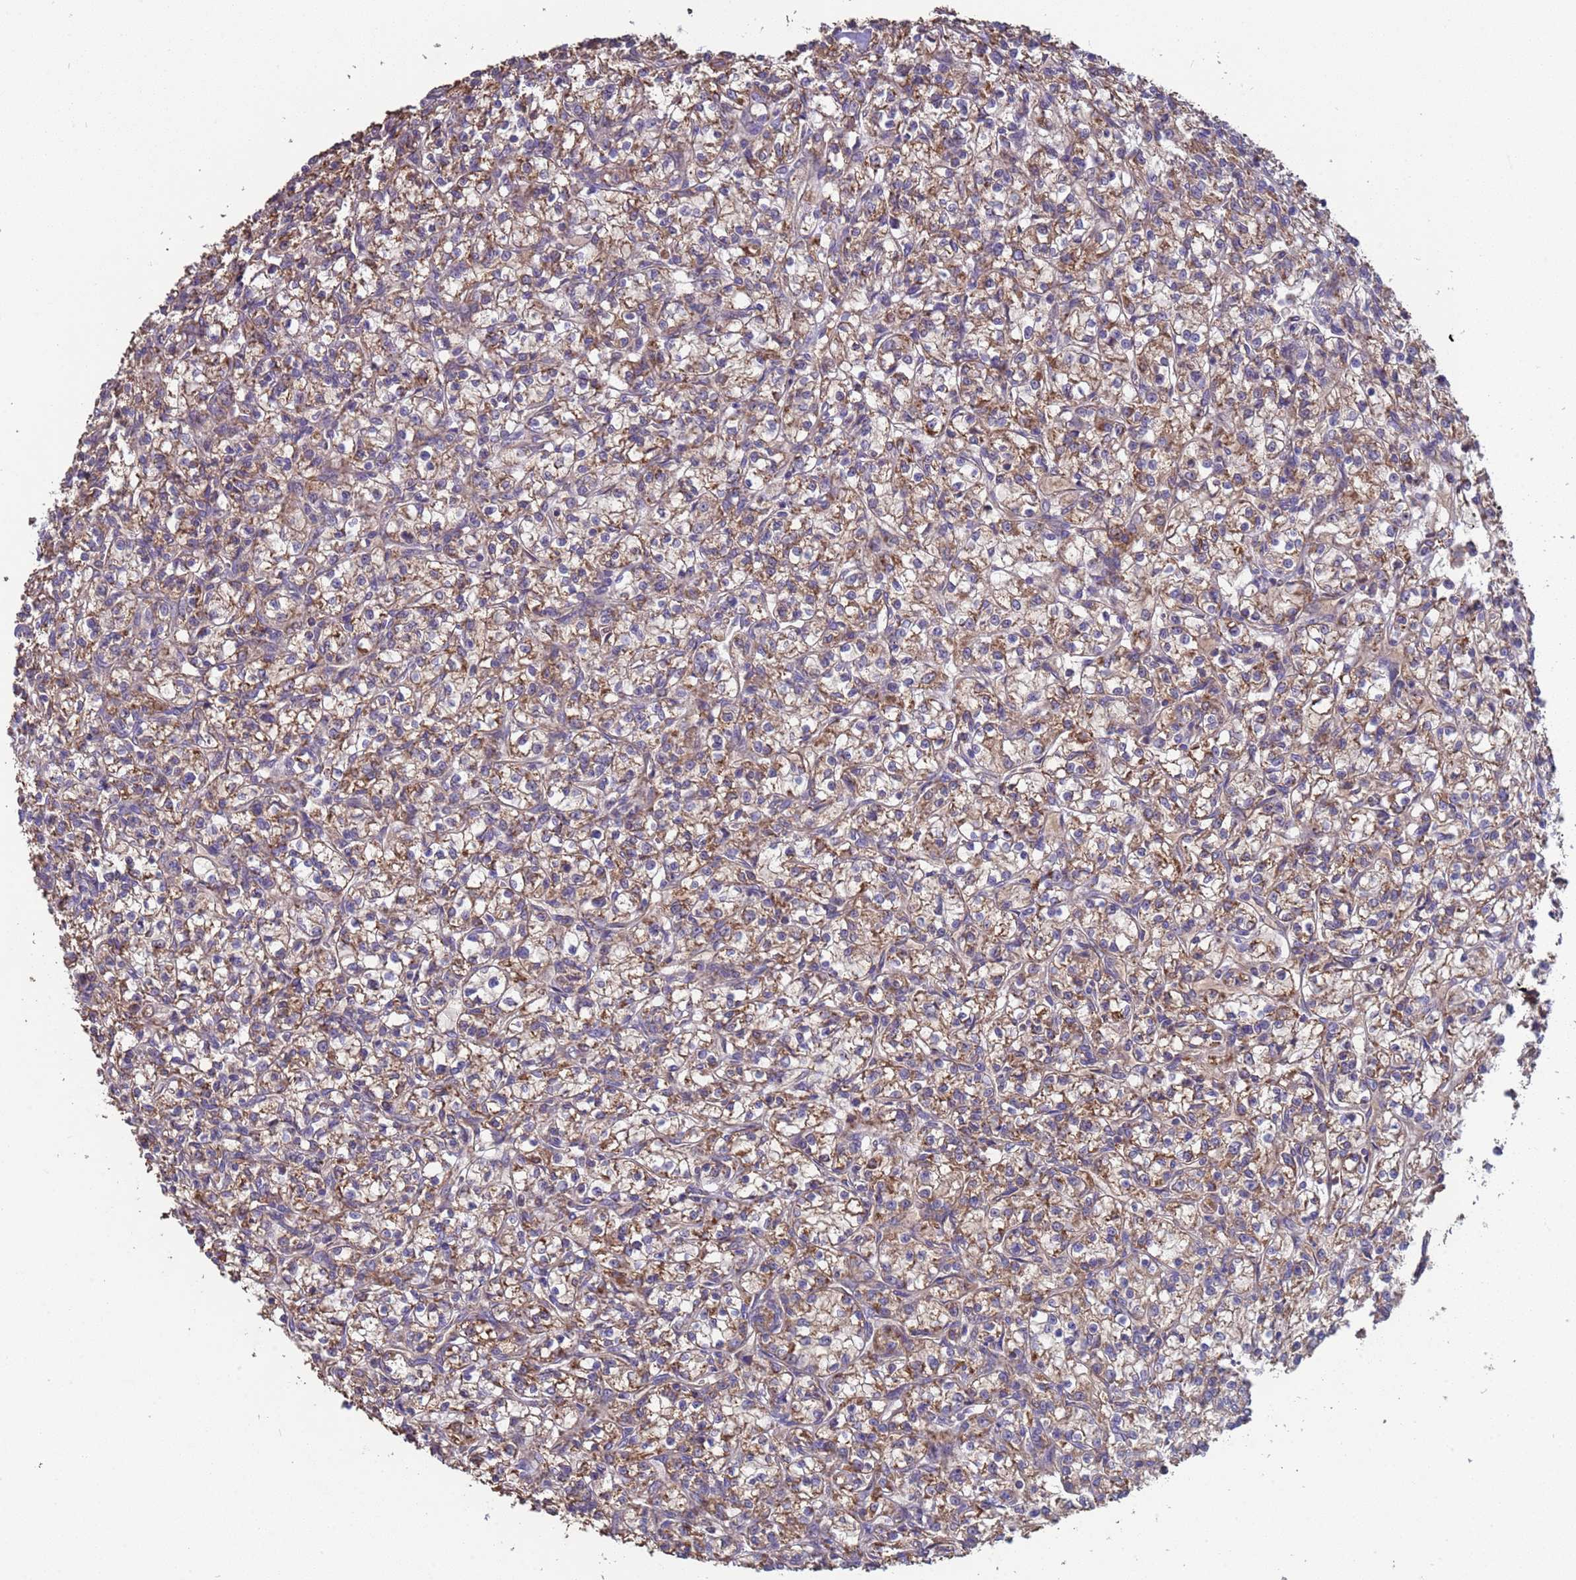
{"staining": {"intensity": "moderate", "quantity": ">75%", "location": "cytoplasmic/membranous"}, "tissue": "renal cancer", "cell_type": "Tumor cells", "image_type": "cancer", "snomed": [{"axis": "morphology", "description": "Adenocarcinoma, NOS"}, {"axis": "topography", "description": "Kidney"}], "caption": "Renal cancer was stained to show a protein in brown. There is medium levels of moderate cytoplasmic/membranous positivity in approximately >75% of tumor cells.", "gene": "EEF1AKMT1", "patient": {"sex": "female", "age": 59}}